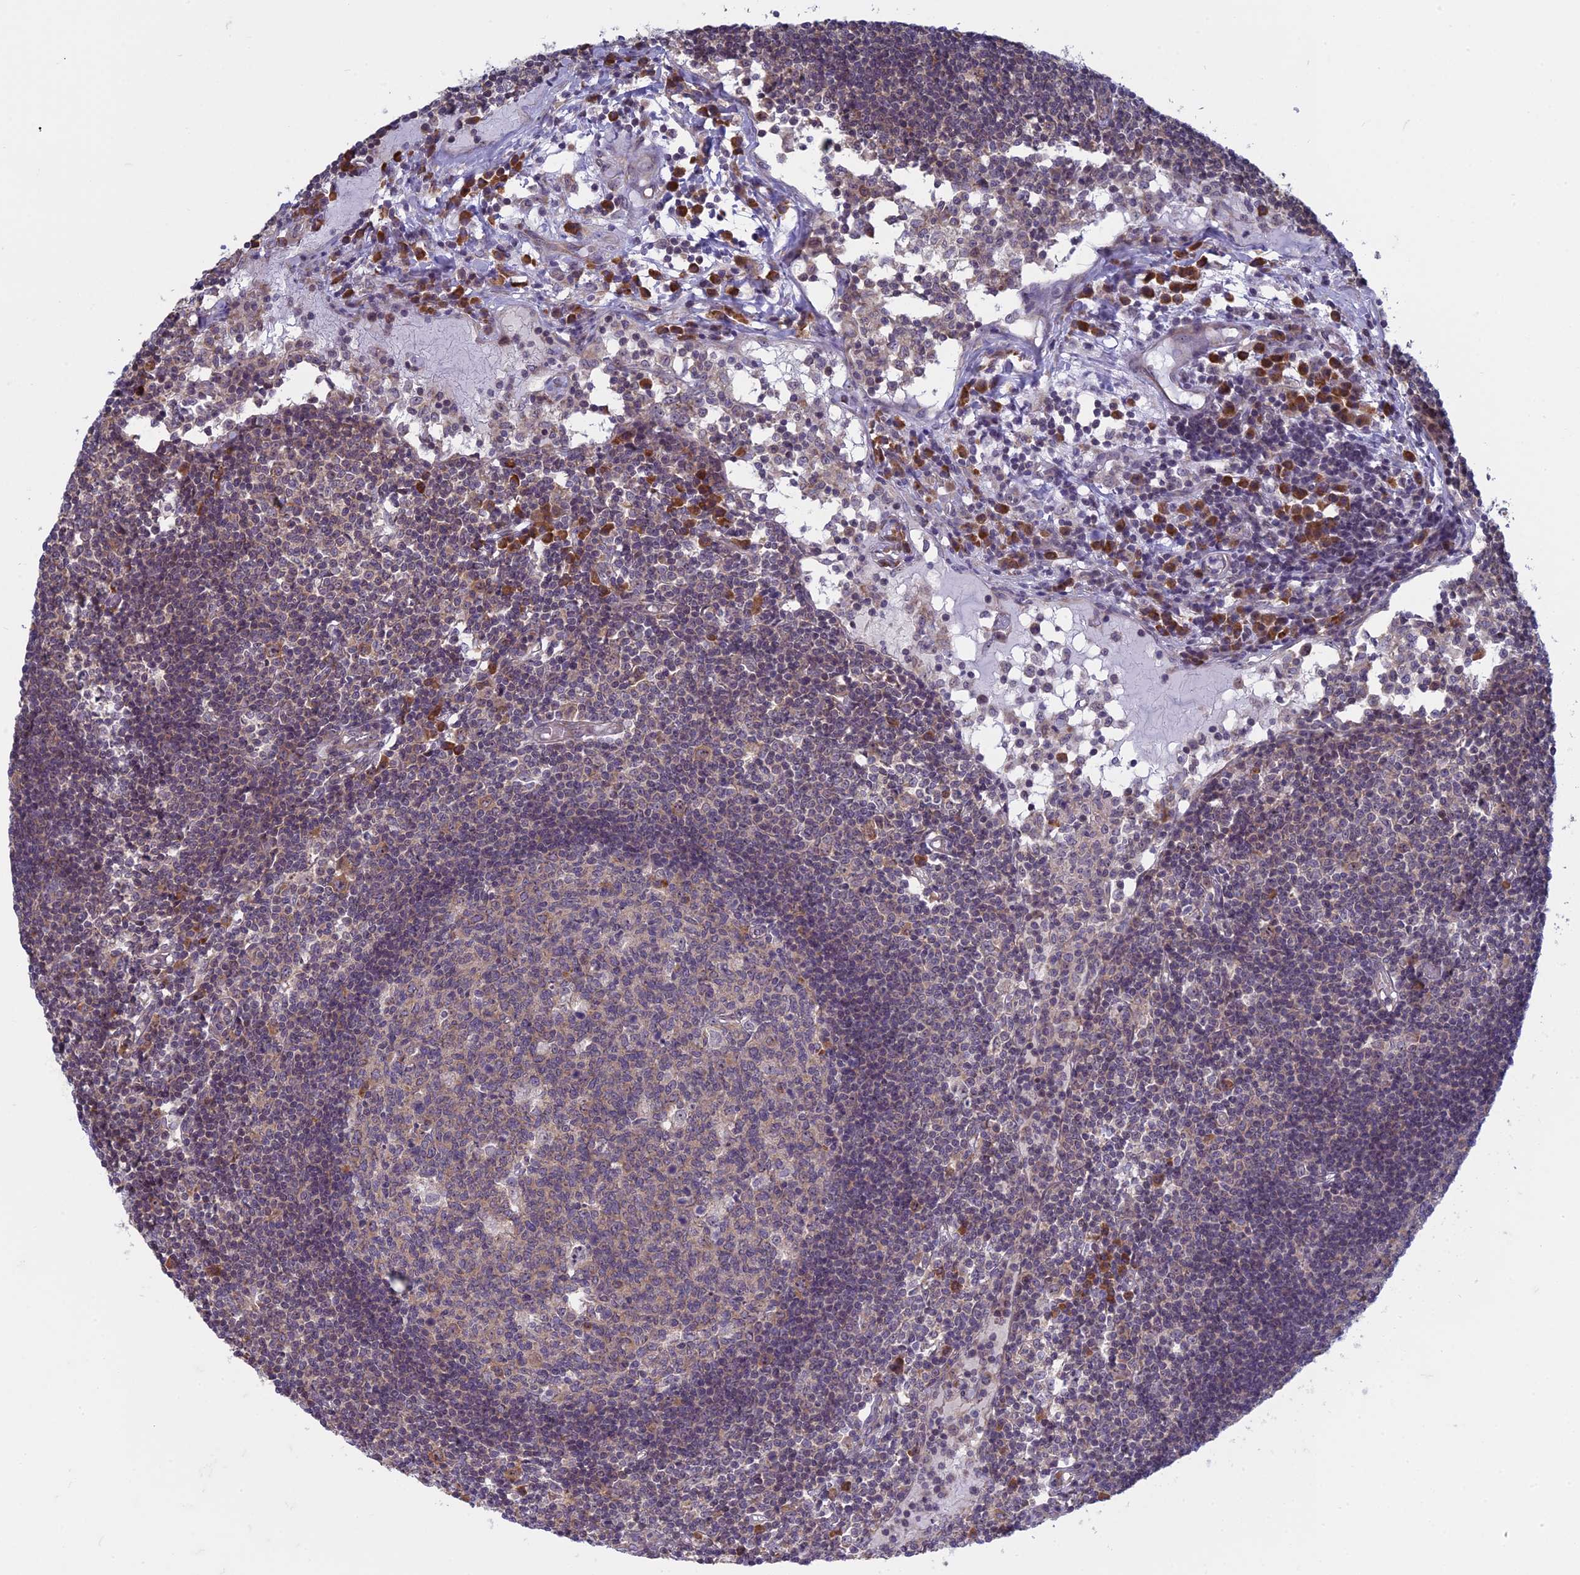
{"staining": {"intensity": "moderate", "quantity": "25%-75%", "location": "cytoplasmic/membranous,nuclear"}, "tissue": "lymph node", "cell_type": "Germinal center cells", "image_type": "normal", "snomed": [{"axis": "morphology", "description": "Normal tissue, NOS"}, {"axis": "topography", "description": "Lymph node"}], "caption": "A medium amount of moderate cytoplasmic/membranous,nuclear positivity is appreciated in about 25%-75% of germinal center cells in benign lymph node. Nuclei are stained in blue.", "gene": "RPS19BP1", "patient": {"sex": "female", "age": 55}}